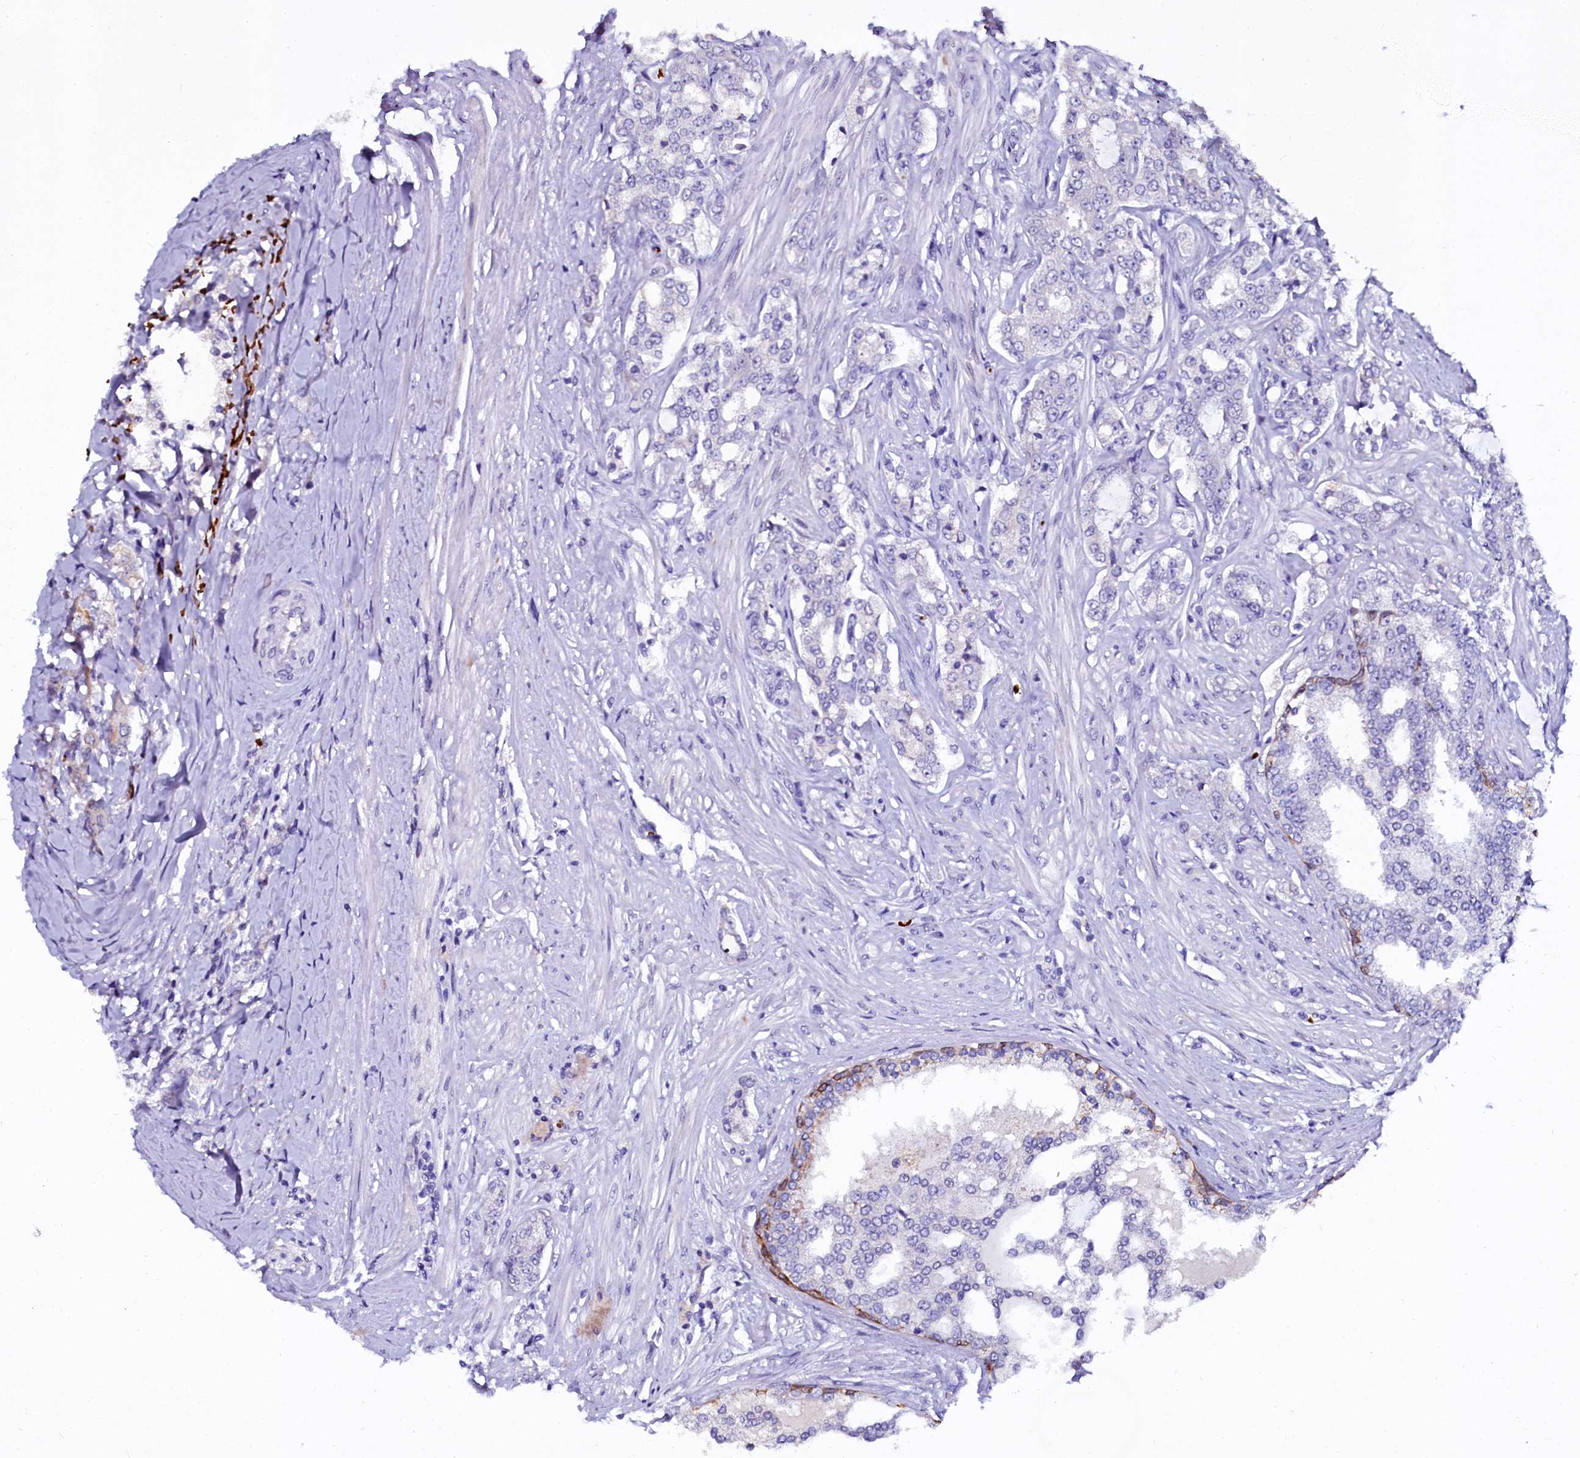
{"staining": {"intensity": "negative", "quantity": "none", "location": "none"}, "tissue": "prostate cancer", "cell_type": "Tumor cells", "image_type": "cancer", "snomed": [{"axis": "morphology", "description": "Adenocarcinoma, High grade"}, {"axis": "topography", "description": "Prostate"}], "caption": "This is a histopathology image of IHC staining of prostate adenocarcinoma (high-grade), which shows no staining in tumor cells. The staining was performed using DAB (3,3'-diaminobenzidine) to visualize the protein expression in brown, while the nuclei were stained in blue with hematoxylin (Magnification: 20x).", "gene": "CTDSPL2", "patient": {"sex": "male", "age": 64}}